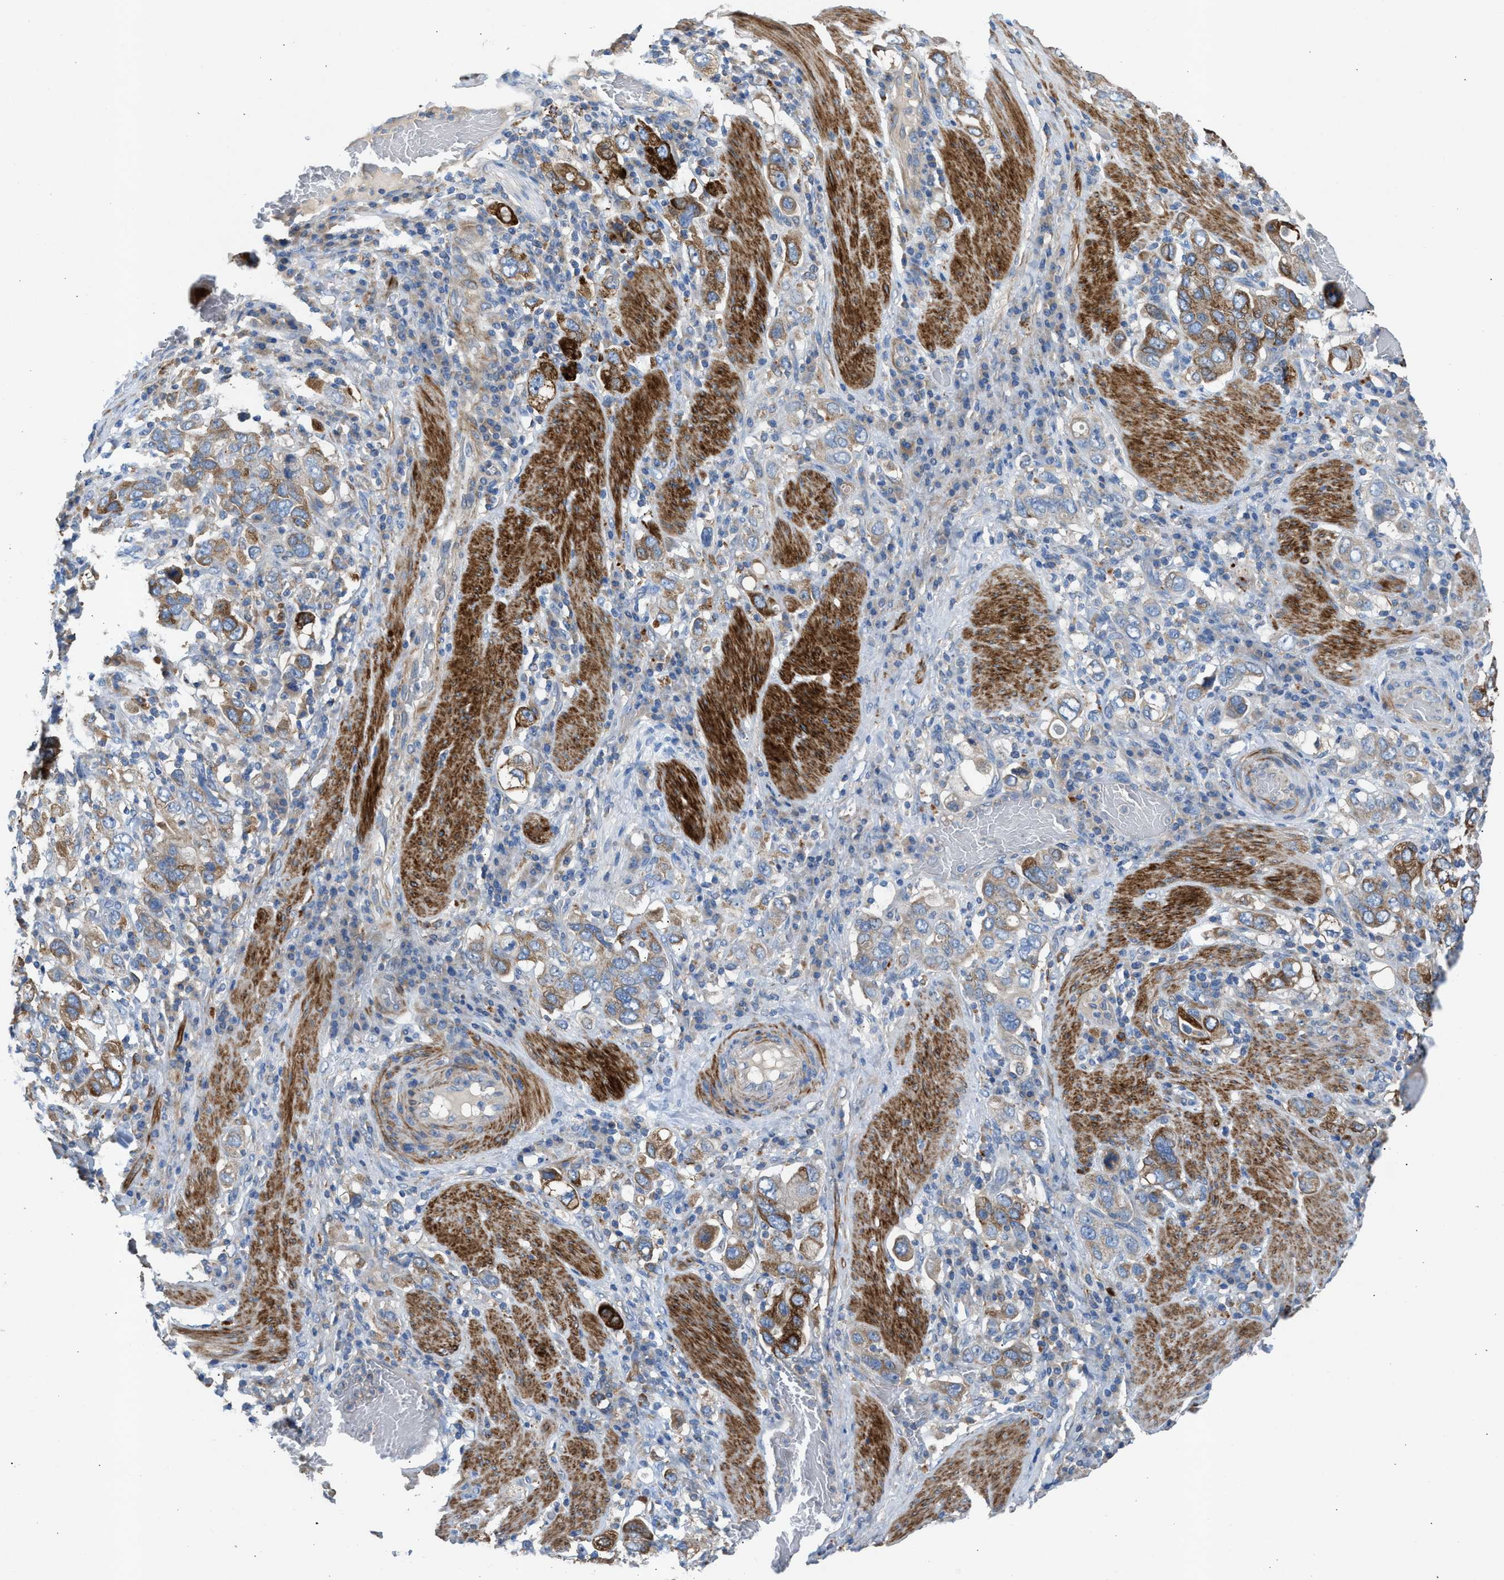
{"staining": {"intensity": "moderate", "quantity": "<25%", "location": "cytoplasmic/membranous"}, "tissue": "stomach cancer", "cell_type": "Tumor cells", "image_type": "cancer", "snomed": [{"axis": "morphology", "description": "Adenocarcinoma, NOS"}, {"axis": "topography", "description": "Stomach, upper"}], "caption": "A micrograph showing moderate cytoplasmic/membranous positivity in about <25% of tumor cells in stomach cancer (adenocarcinoma), as visualized by brown immunohistochemical staining.", "gene": "AOAH", "patient": {"sex": "male", "age": 62}}